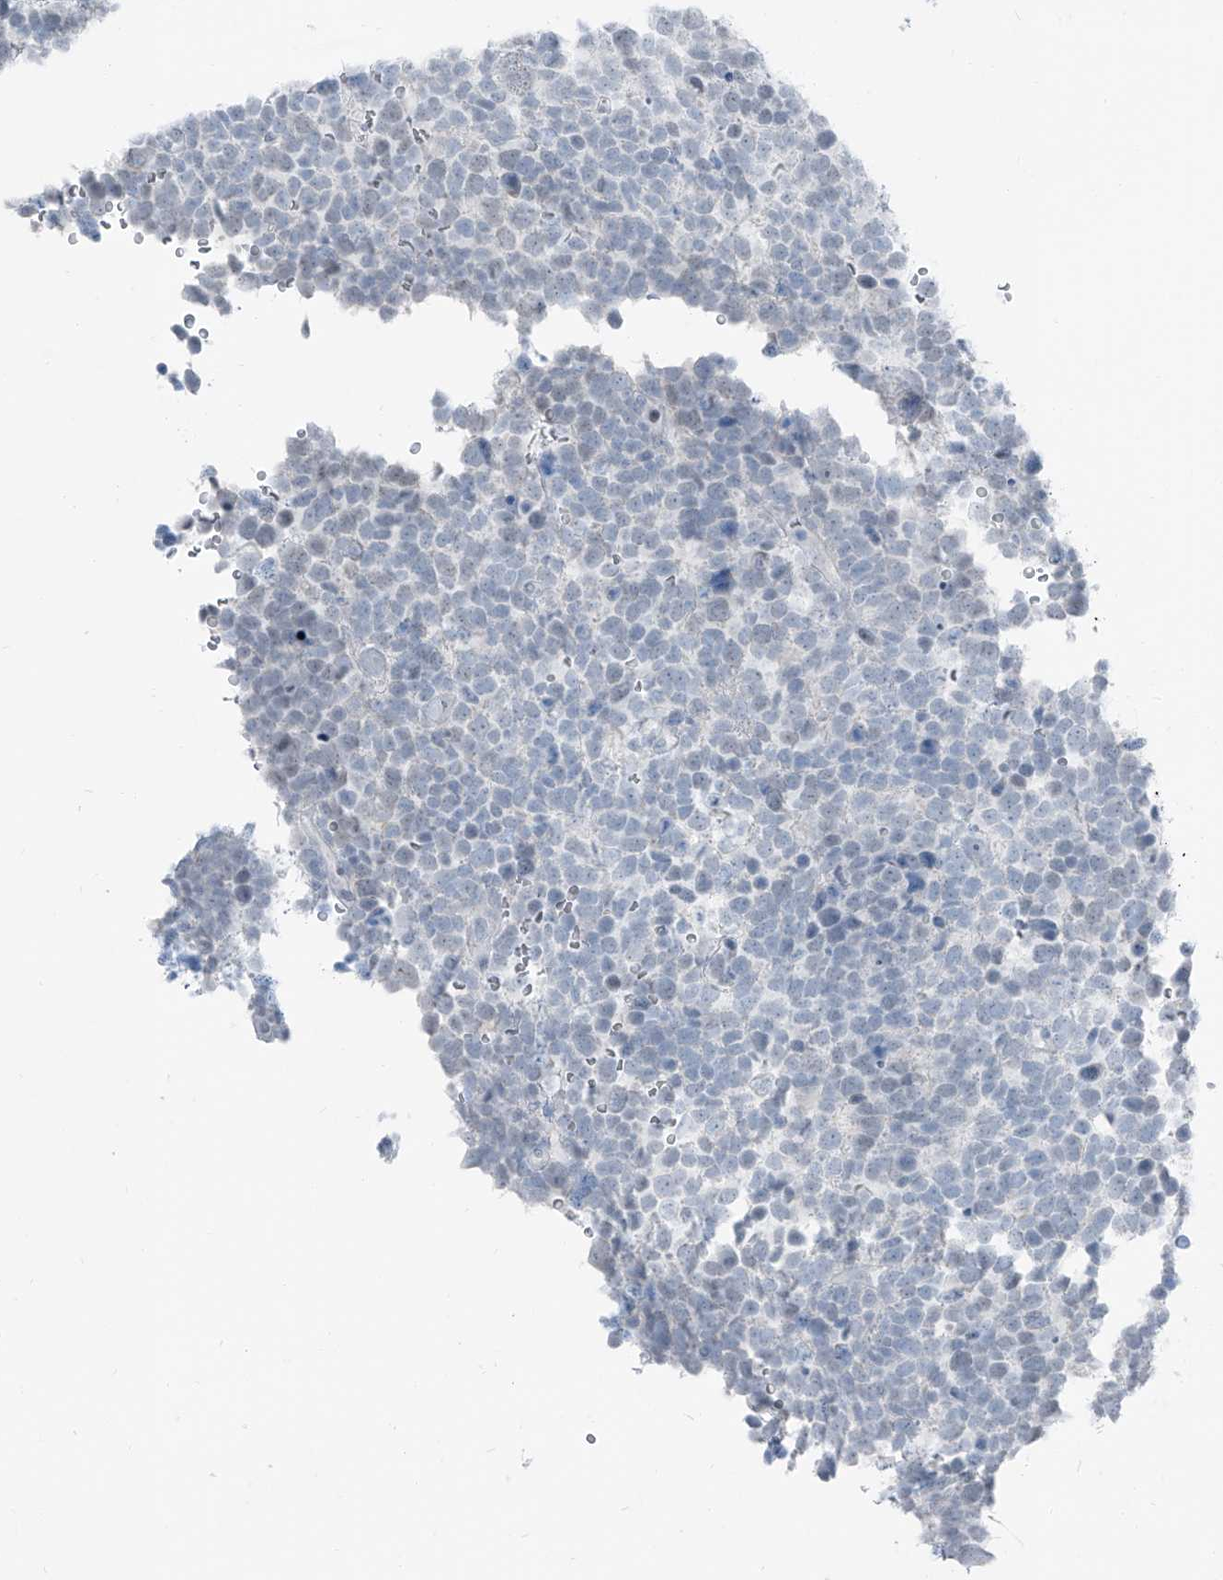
{"staining": {"intensity": "negative", "quantity": "none", "location": "none"}, "tissue": "urothelial cancer", "cell_type": "Tumor cells", "image_type": "cancer", "snomed": [{"axis": "morphology", "description": "Urothelial carcinoma, High grade"}, {"axis": "topography", "description": "Urinary bladder"}], "caption": "IHC micrograph of human high-grade urothelial carcinoma stained for a protein (brown), which exhibits no positivity in tumor cells.", "gene": "RGN", "patient": {"sex": "female", "age": 82}}